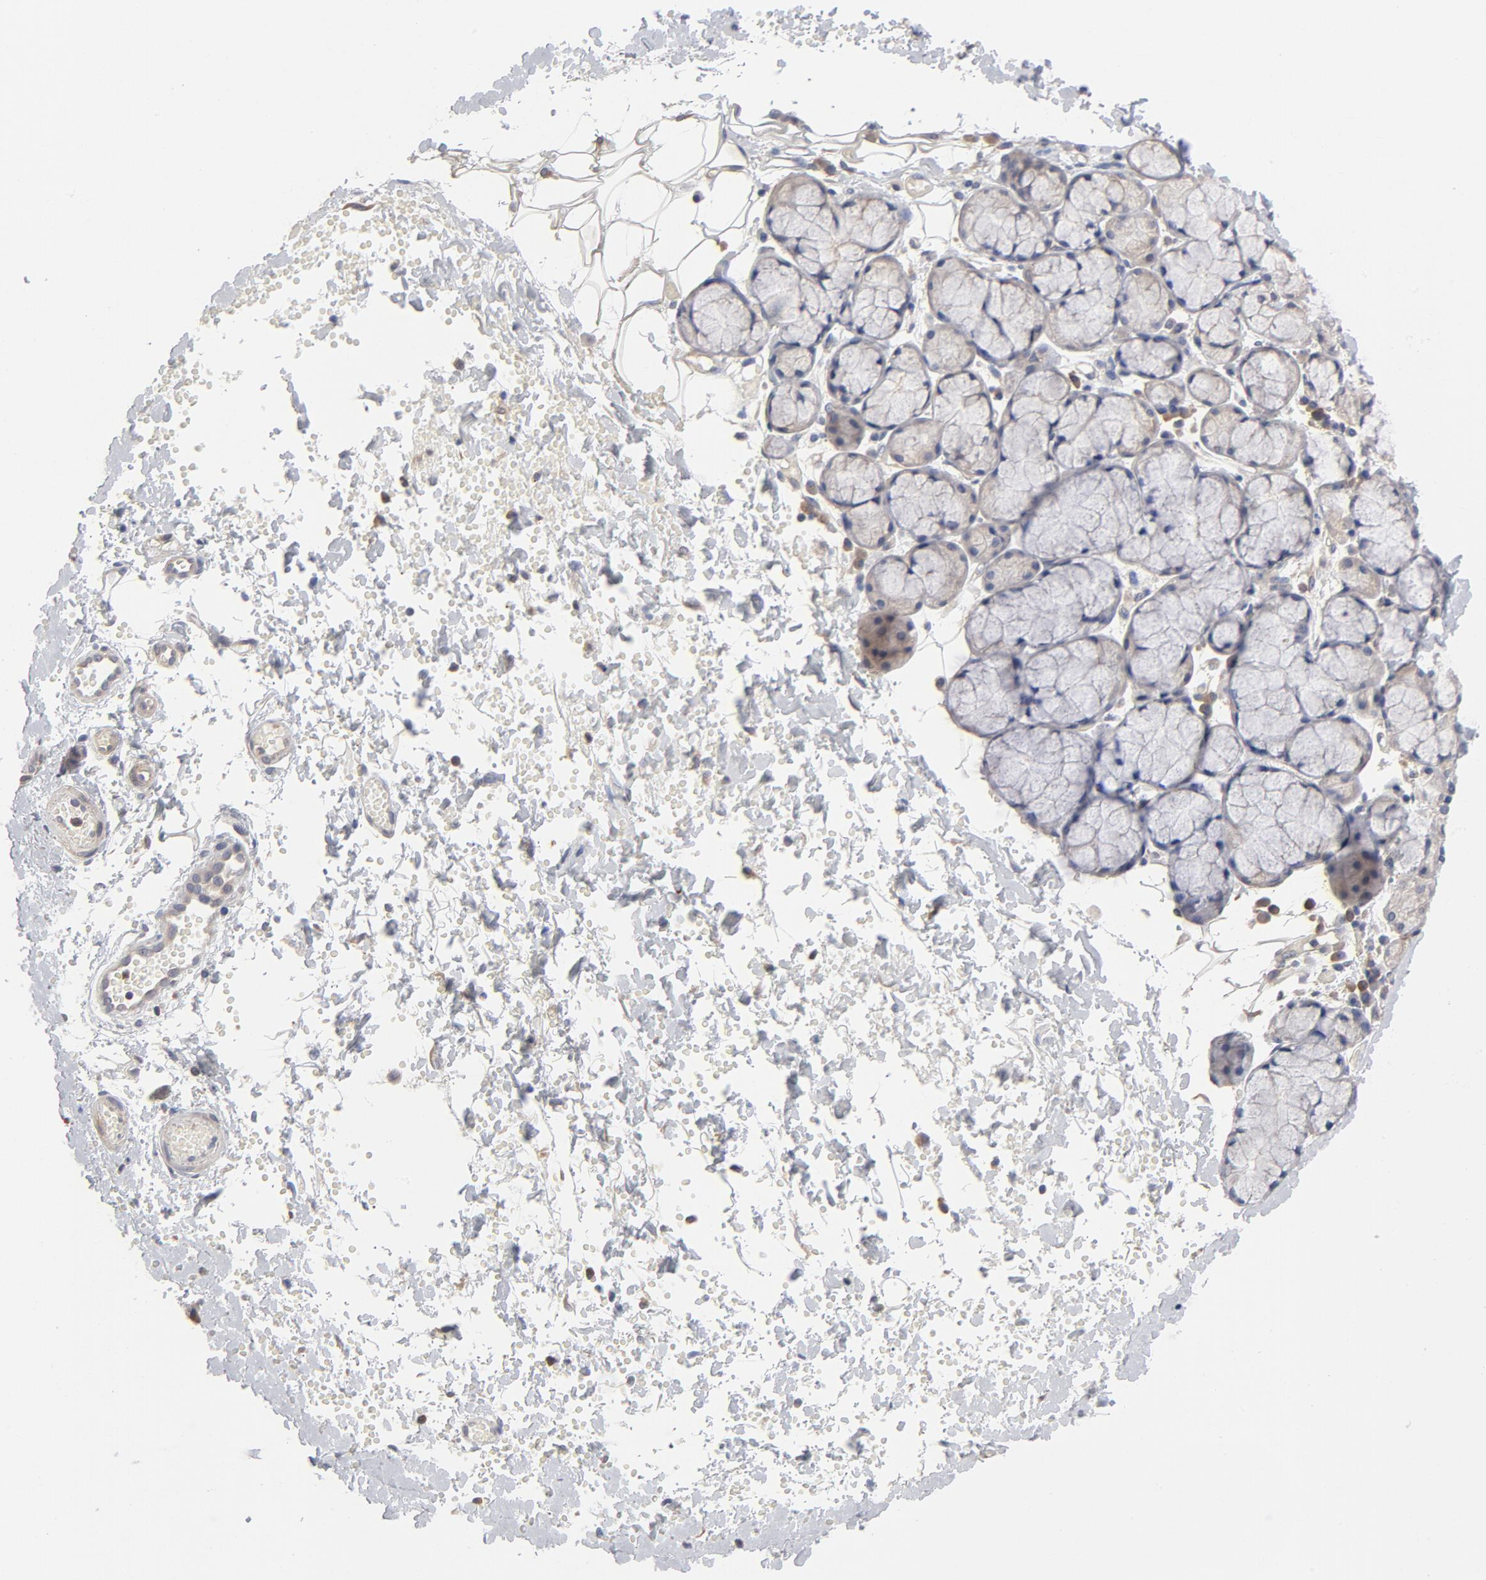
{"staining": {"intensity": "weak", "quantity": "25%-75%", "location": "cytoplasmic/membranous"}, "tissue": "salivary gland", "cell_type": "Glandular cells", "image_type": "normal", "snomed": [{"axis": "morphology", "description": "Normal tissue, NOS"}, {"axis": "topography", "description": "Skeletal muscle"}, {"axis": "topography", "description": "Oral tissue"}, {"axis": "topography", "description": "Salivary gland"}, {"axis": "topography", "description": "Peripheral nerve tissue"}], "caption": "Protein expression analysis of normal human salivary gland reveals weak cytoplasmic/membranous staining in approximately 25%-75% of glandular cells.", "gene": "ASMTL", "patient": {"sex": "male", "age": 54}}